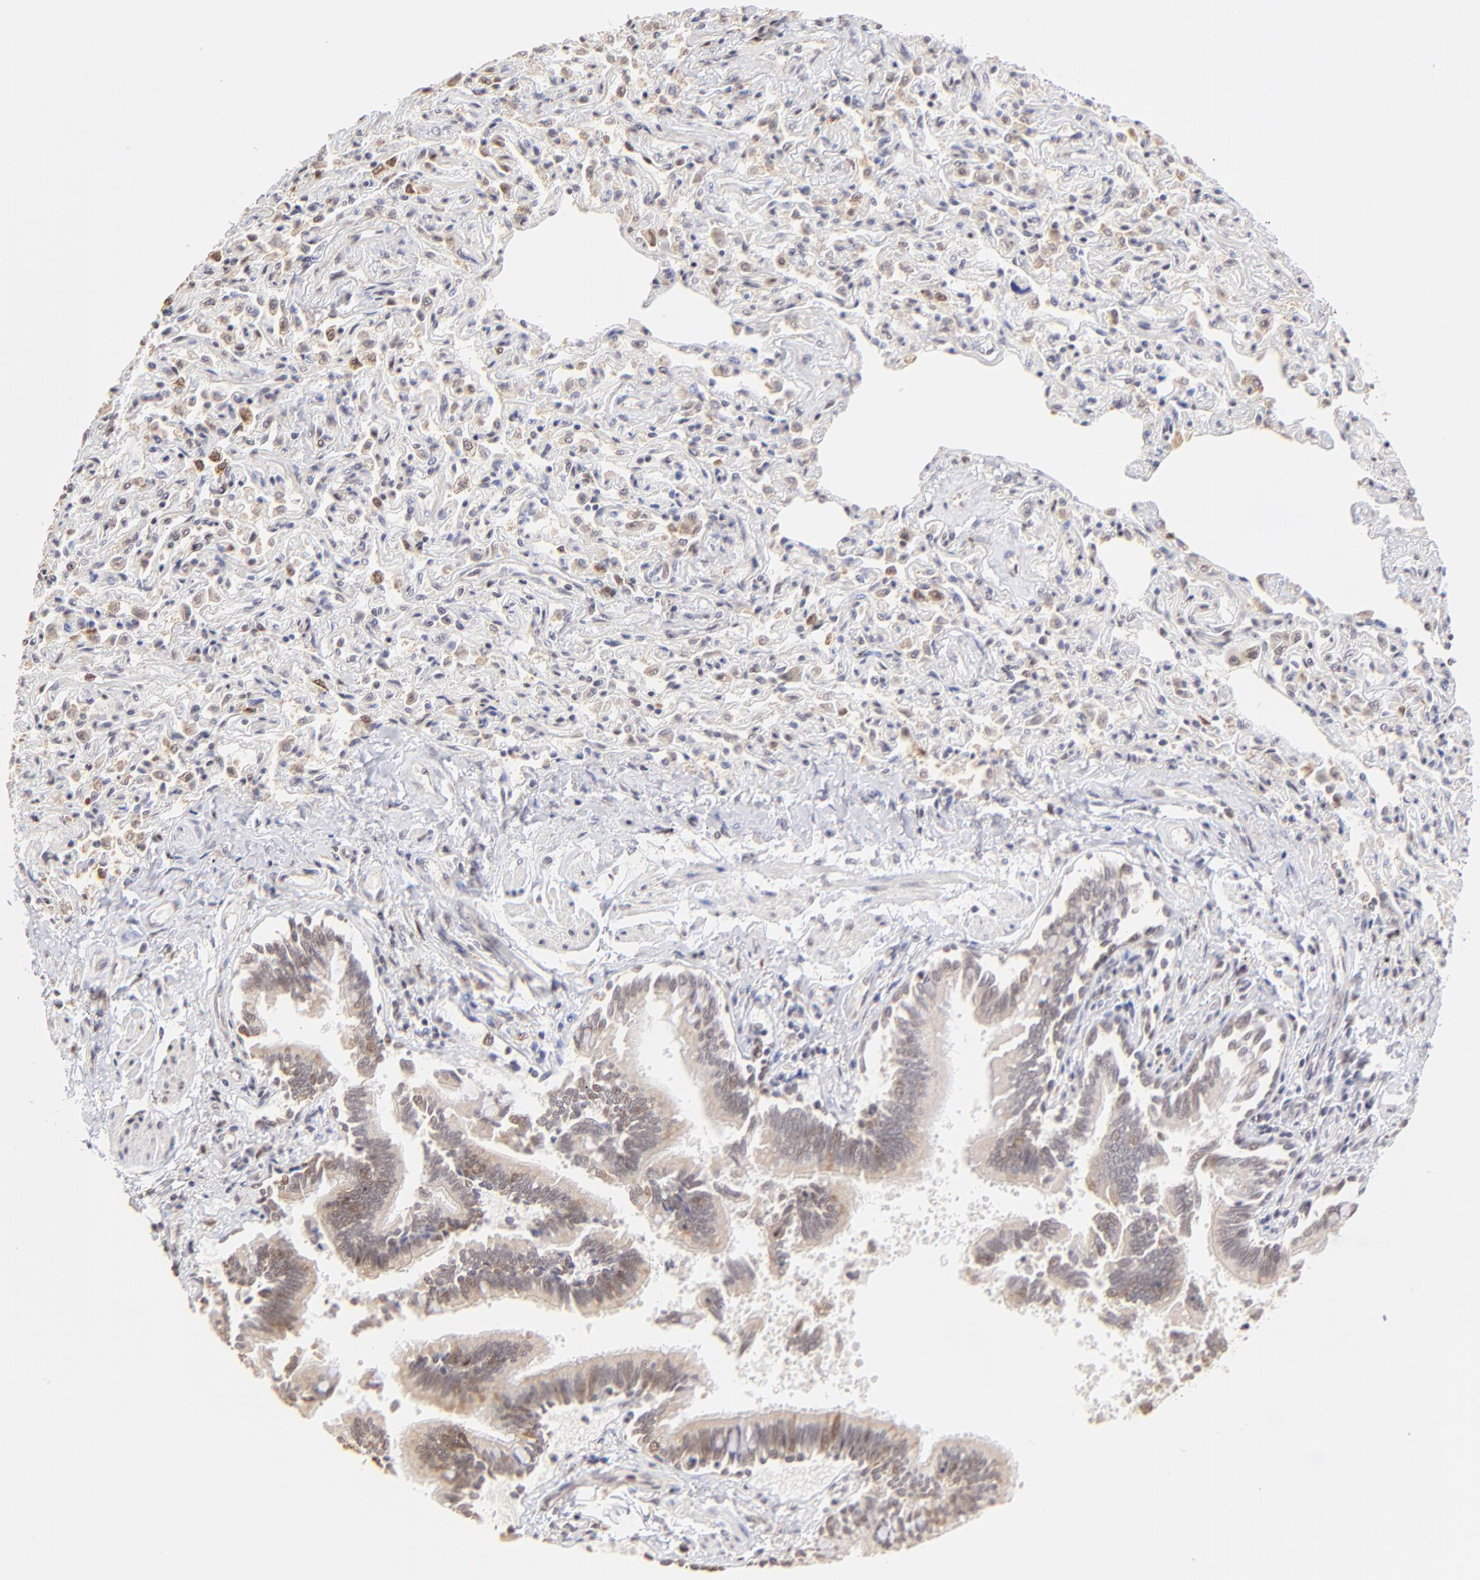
{"staining": {"intensity": "weak", "quantity": ">75%", "location": "nuclear"}, "tissue": "bronchus", "cell_type": "Respiratory epithelial cells", "image_type": "normal", "snomed": [{"axis": "morphology", "description": "Normal tissue, NOS"}, {"axis": "topography", "description": "Lung"}], "caption": "Bronchus stained with IHC displays weak nuclear expression in about >75% of respiratory epithelial cells.", "gene": "ZNF670", "patient": {"sex": "male", "age": 64}}